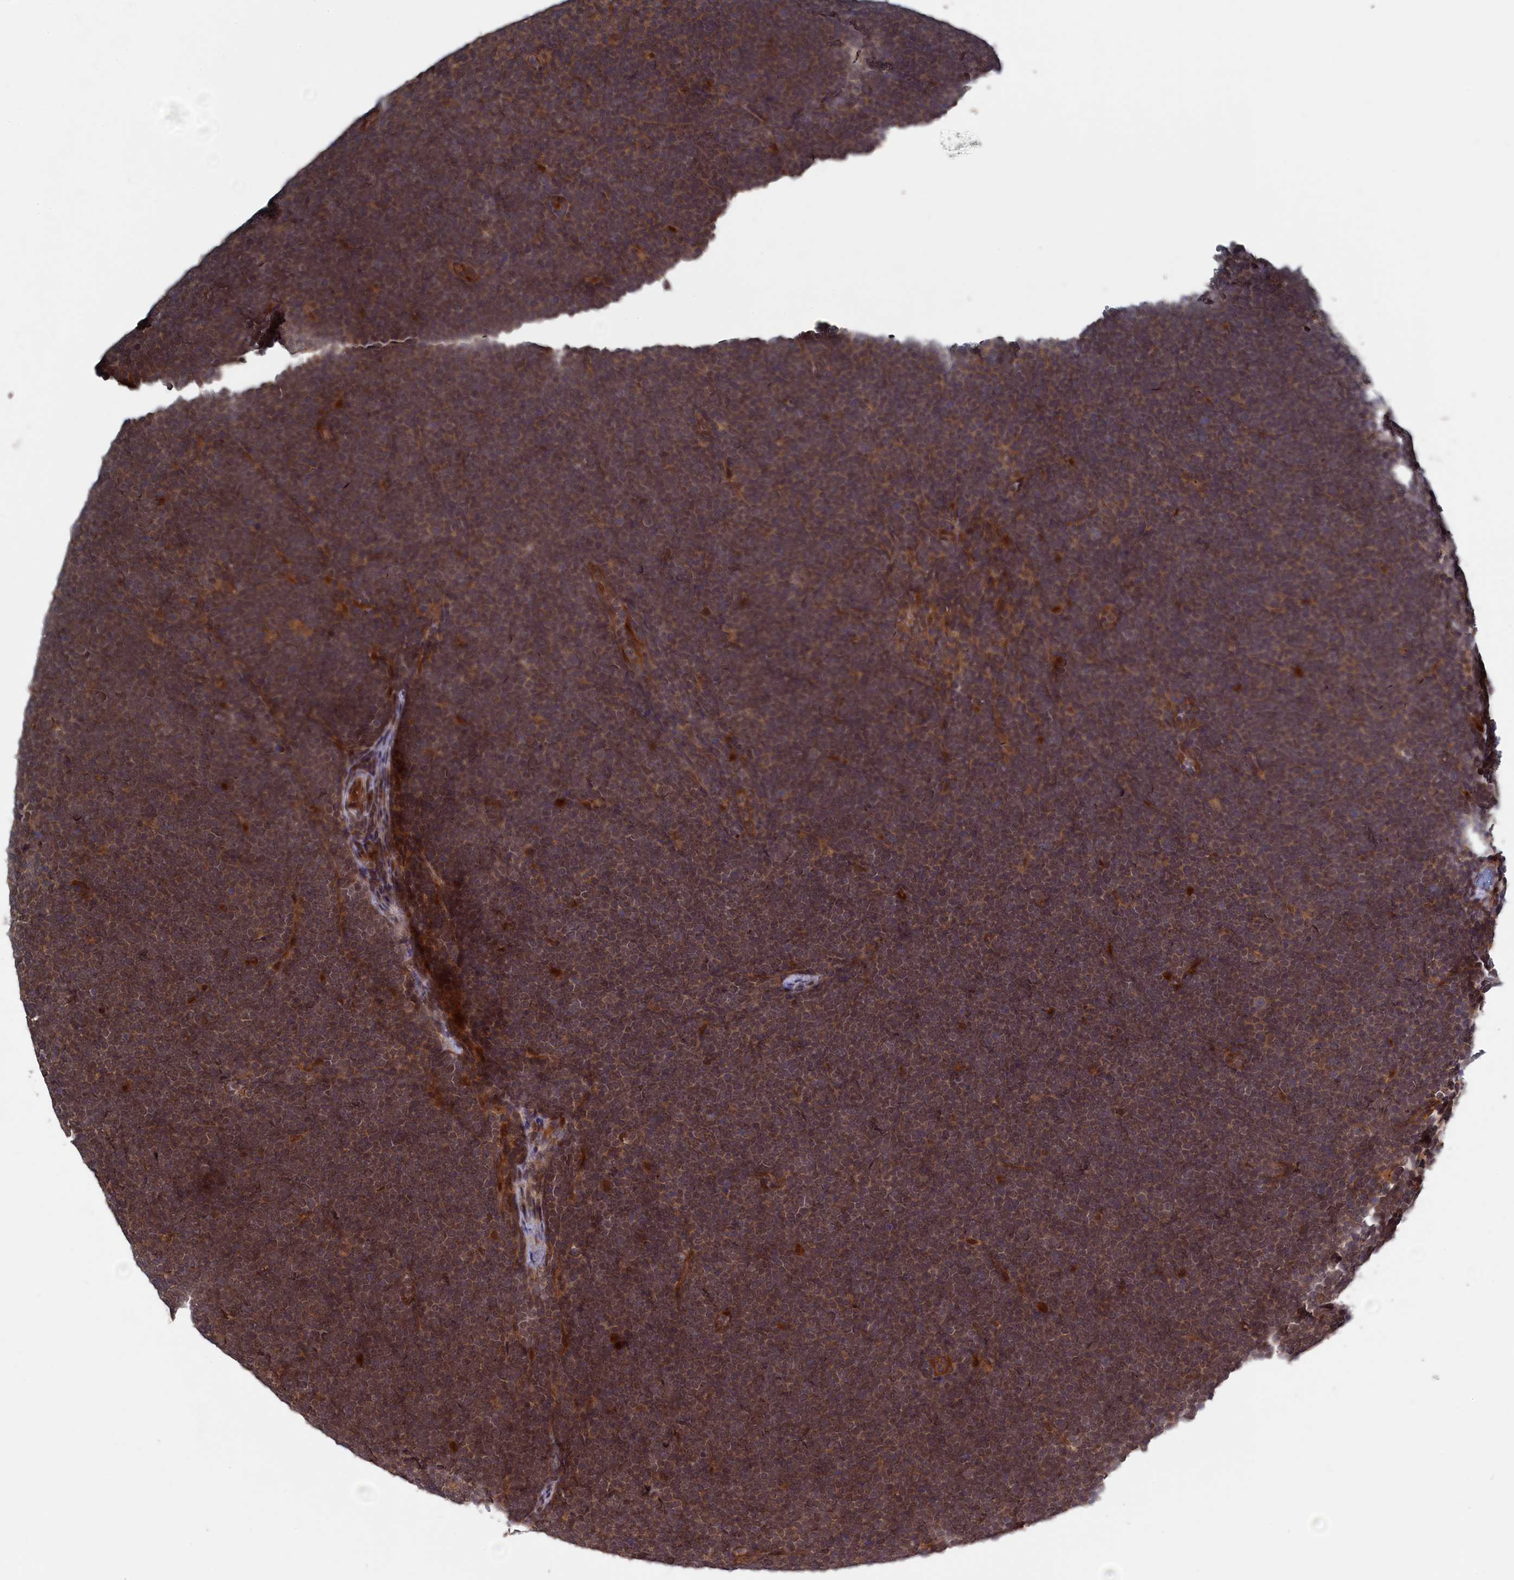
{"staining": {"intensity": "moderate", "quantity": ">75%", "location": "cytoplasmic/membranous,nuclear"}, "tissue": "lymphoma", "cell_type": "Tumor cells", "image_type": "cancer", "snomed": [{"axis": "morphology", "description": "Malignant lymphoma, non-Hodgkin's type, High grade"}, {"axis": "topography", "description": "Lymph node"}], "caption": "Lymphoma stained with a brown dye reveals moderate cytoplasmic/membranous and nuclear positive expression in approximately >75% of tumor cells.", "gene": "ELOVL6", "patient": {"sex": "male", "age": 13}}